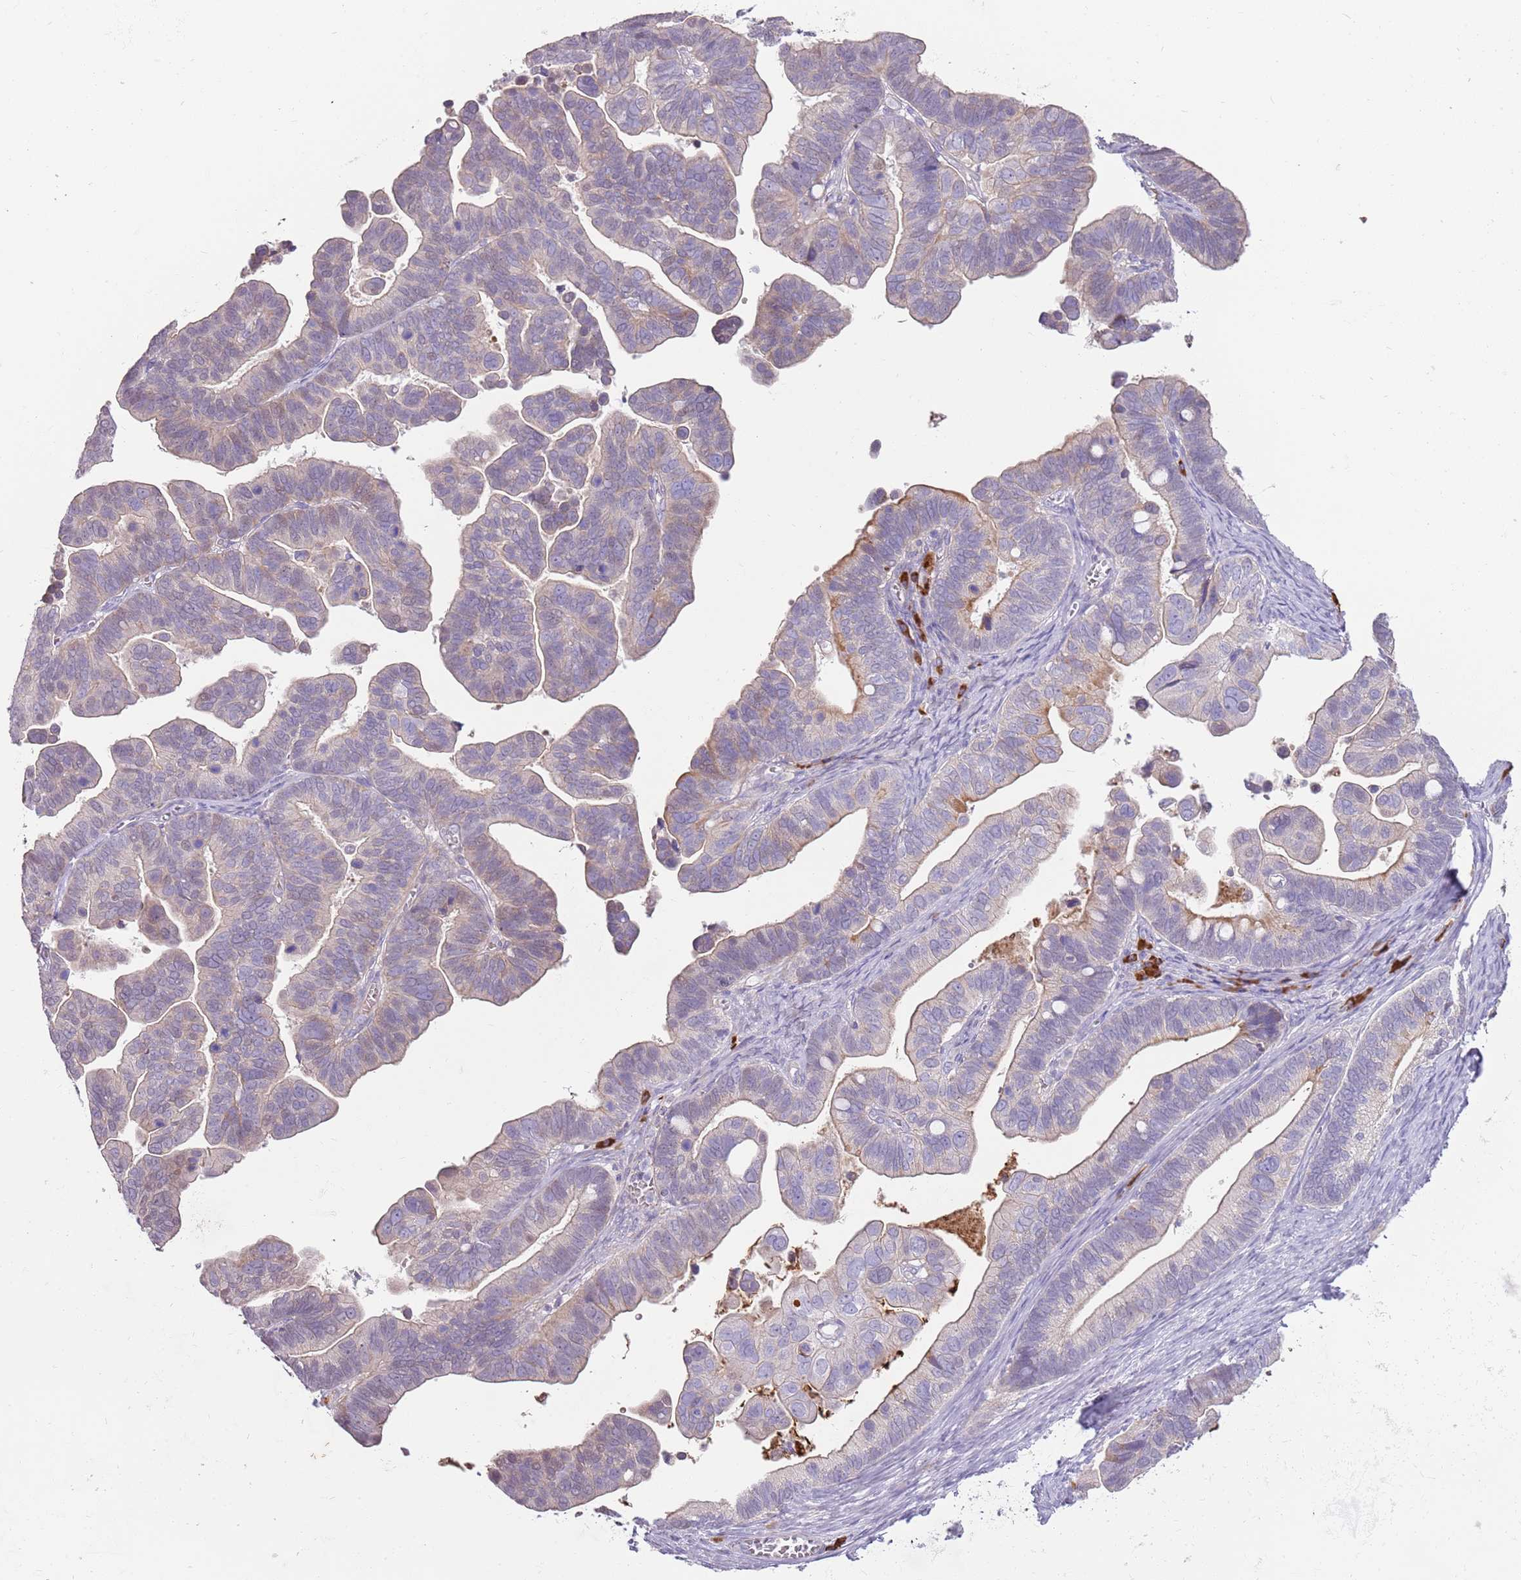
{"staining": {"intensity": "weak", "quantity": "<25%", "location": "cytoplasmic/membranous"}, "tissue": "ovarian cancer", "cell_type": "Tumor cells", "image_type": "cancer", "snomed": [{"axis": "morphology", "description": "Cystadenocarcinoma, serous, NOS"}, {"axis": "topography", "description": "Ovary"}], "caption": "Immunohistochemical staining of ovarian cancer demonstrates no significant positivity in tumor cells.", "gene": "MCUB", "patient": {"sex": "female", "age": 56}}